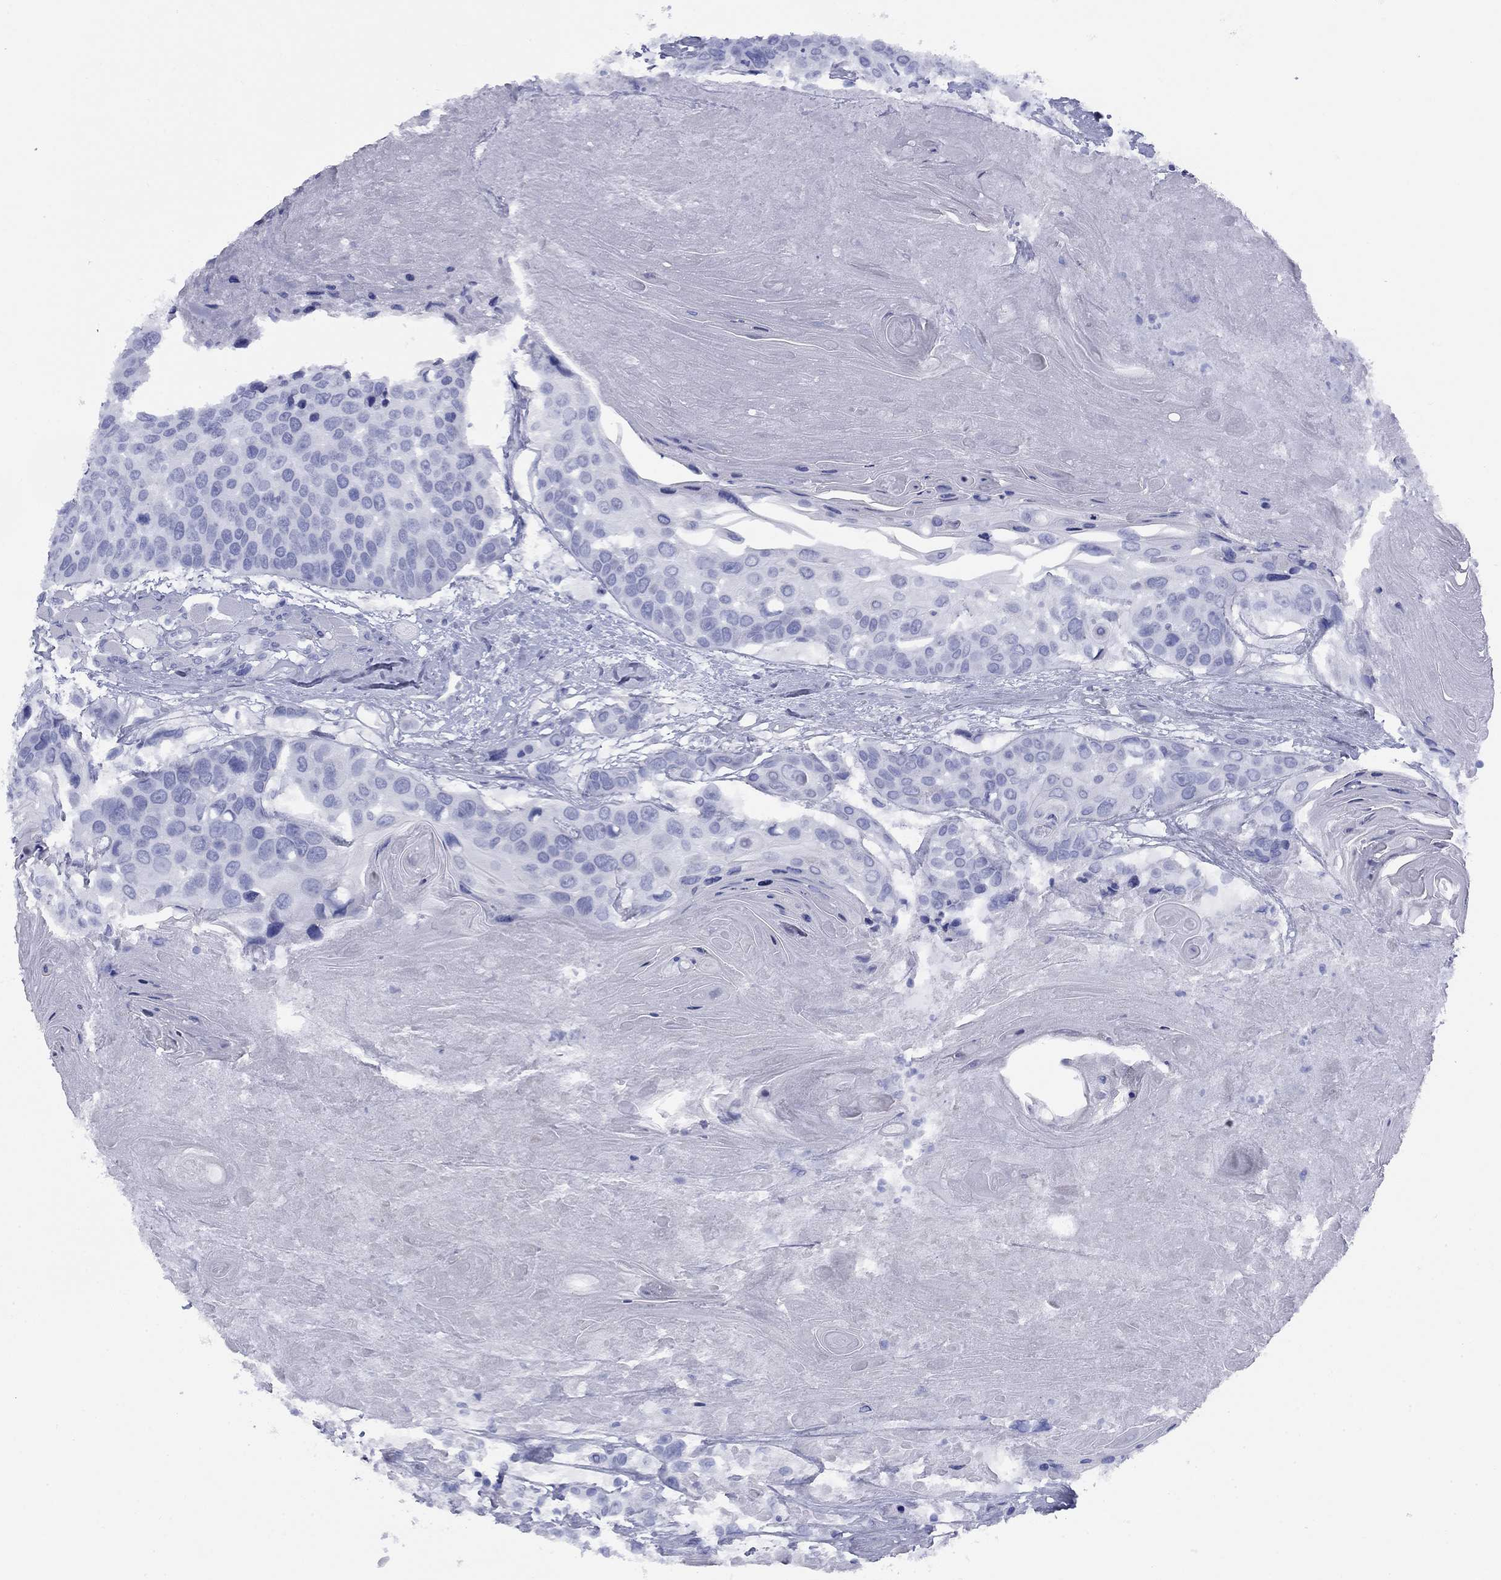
{"staining": {"intensity": "negative", "quantity": "none", "location": "none"}, "tissue": "head and neck cancer", "cell_type": "Tumor cells", "image_type": "cancer", "snomed": [{"axis": "morphology", "description": "Squamous cell carcinoma, NOS"}, {"axis": "topography", "description": "Oral tissue"}, {"axis": "topography", "description": "Head-Neck"}], "caption": "A micrograph of human head and neck squamous cell carcinoma is negative for staining in tumor cells. Nuclei are stained in blue.", "gene": "TIGD4", "patient": {"sex": "male", "age": 56}}